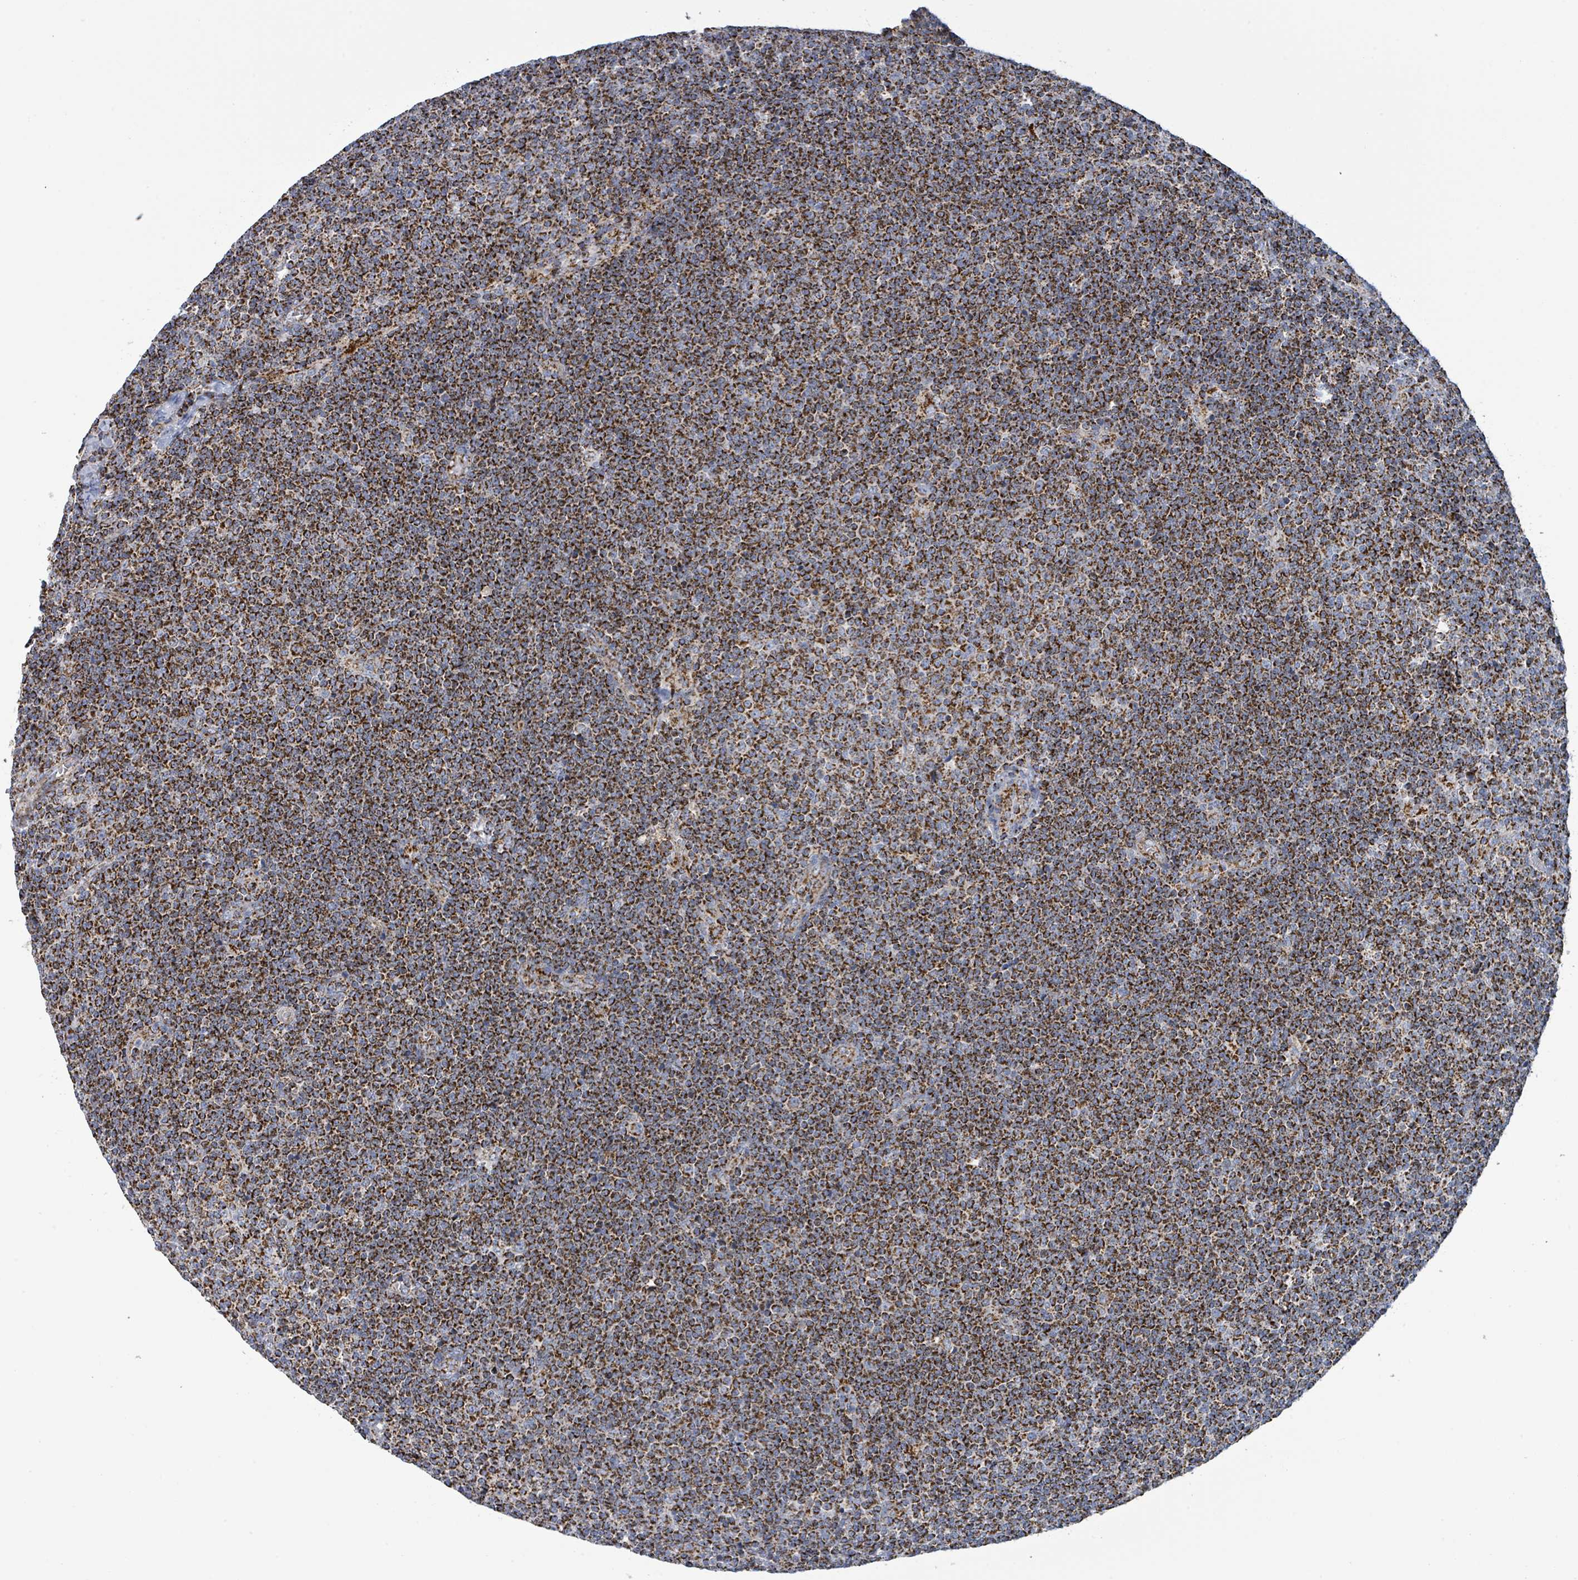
{"staining": {"intensity": "strong", "quantity": ">75%", "location": "cytoplasmic/membranous"}, "tissue": "lymphoma", "cell_type": "Tumor cells", "image_type": "cancer", "snomed": [{"axis": "morphology", "description": "Malignant lymphoma, non-Hodgkin's type, Low grade"}, {"axis": "topography", "description": "Lymph node"}], "caption": "Immunohistochemistry (DAB) staining of human malignant lymphoma, non-Hodgkin's type (low-grade) exhibits strong cytoplasmic/membranous protein expression in approximately >75% of tumor cells.", "gene": "SUCLG2", "patient": {"sex": "male", "age": 48}}